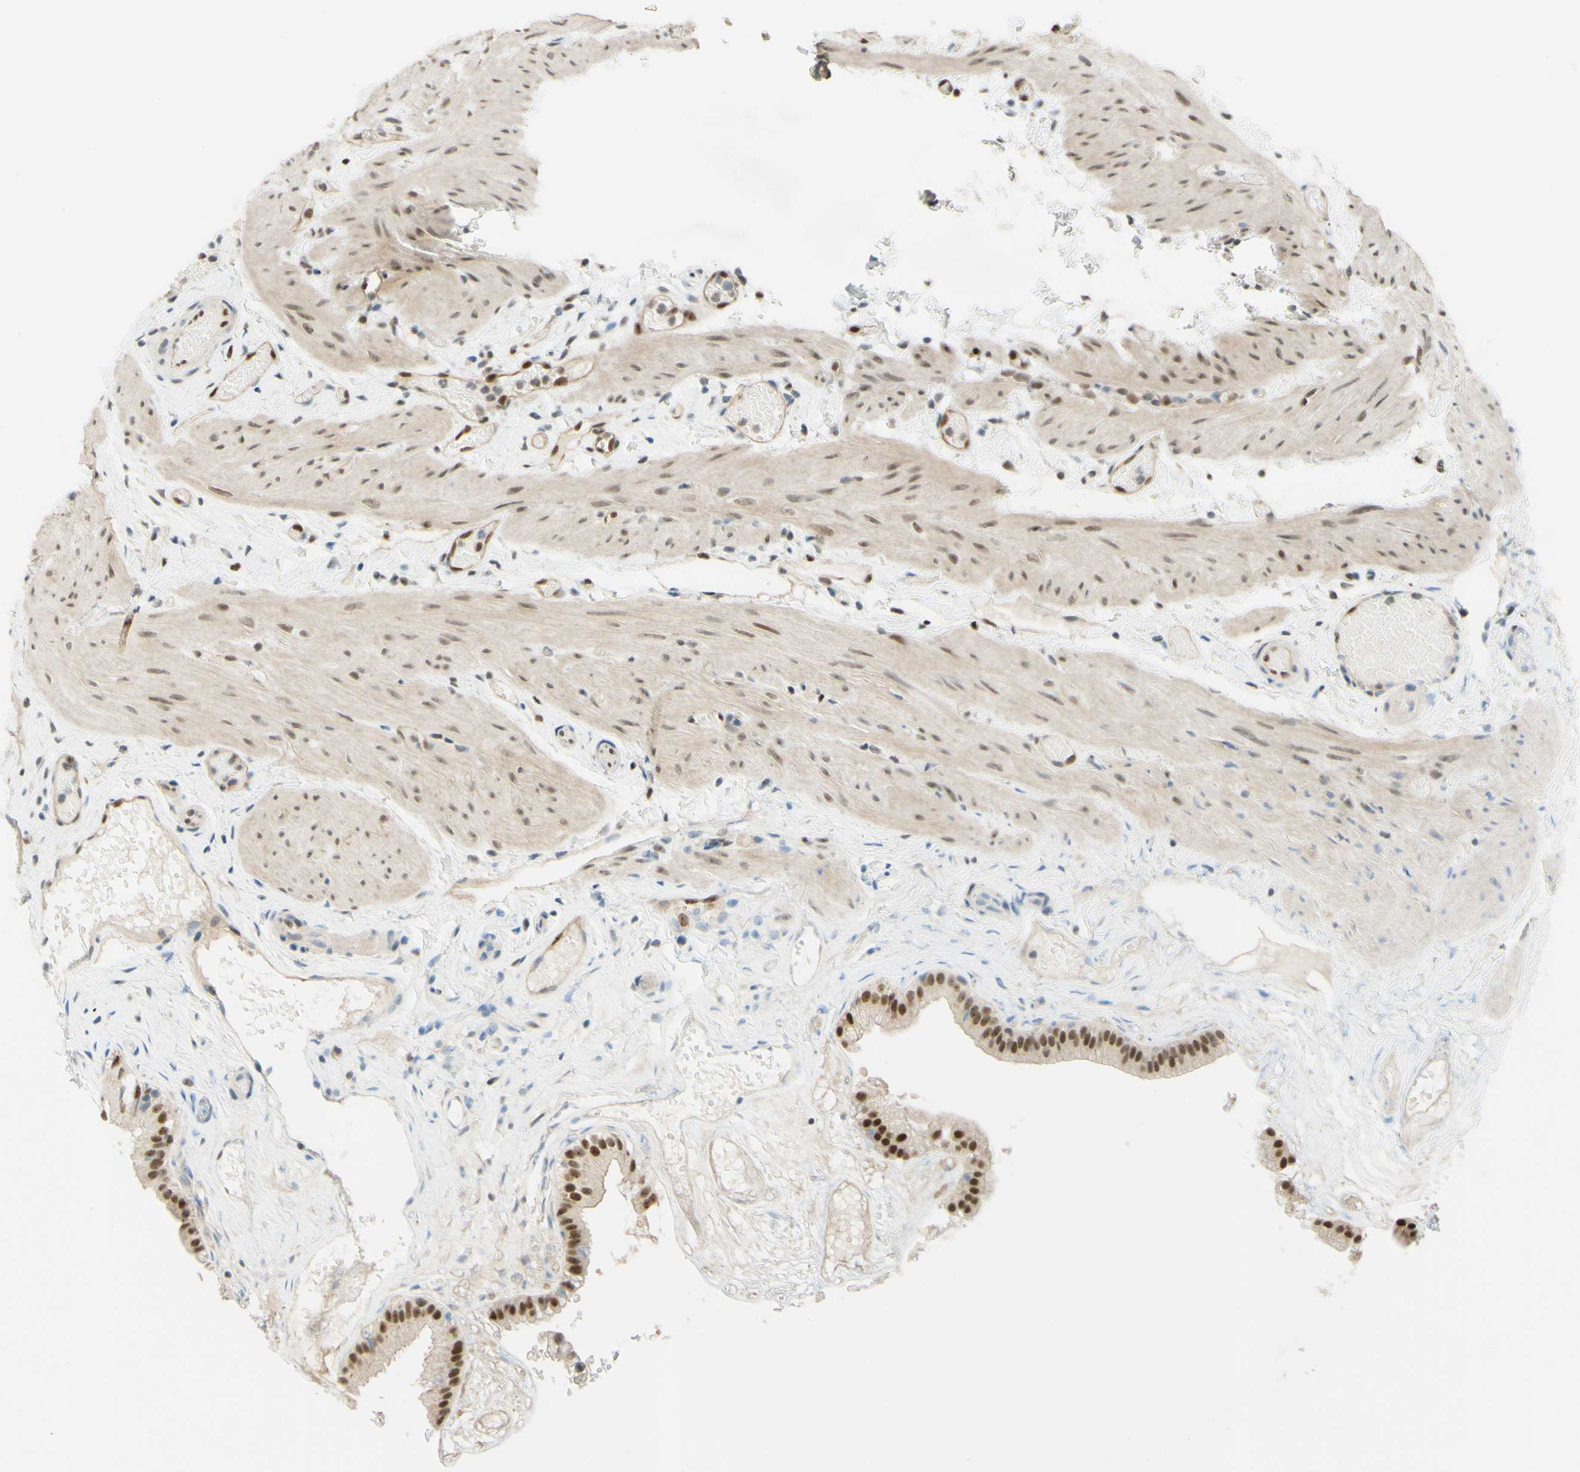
{"staining": {"intensity": "strong", "quantity": ">75%", "location": "nuclear"}, "tissue": "gallbladder", "cell_type": "Glandular cells", "image_type": "normal", "snomed": [{"axis": "morphology", "description": "Normal tissue, NOS"}, {"axis": "topography", "description": "Gallbladder"}], "caption": "Immunohistochemical staining of normal gallbladder displays >75% levels of strong nuclear protein staining in about >75% of glandular cells. (DAB IHC, brown staining for protein, blue staining for nuclei).", "gene": "POLB", "patient": {"sex": "female", "age": 26}}